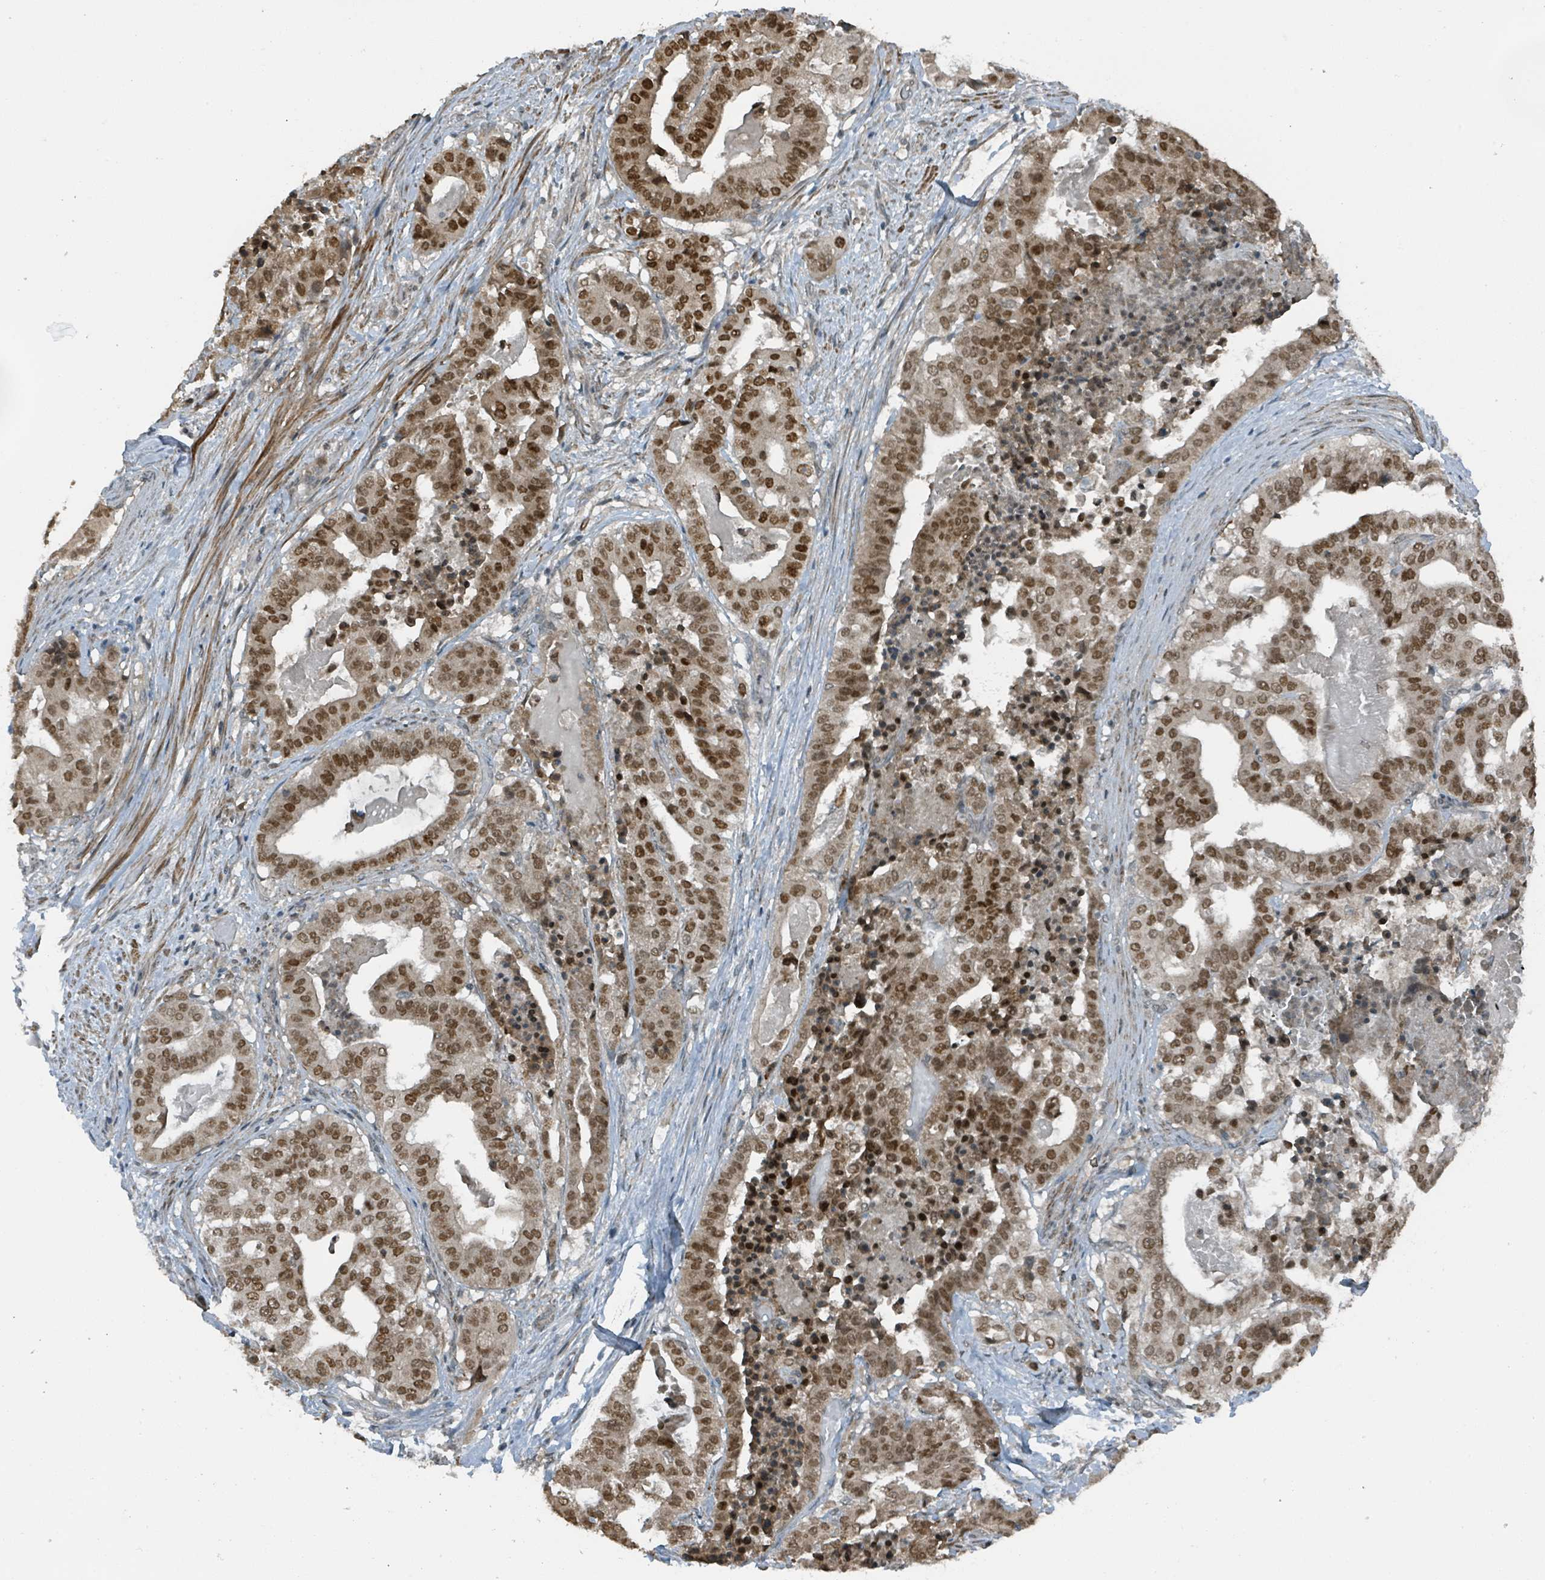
{"staining": {"intensity": "strong", "quantity": ">75%", "location": "nuclear"}, "tissue": "stomach cancer", "cell_type": "Tumor cells", "image_type": "cancer", "snomed": [{"axis": "morphology", "description": "Adenocarcinoma, NOS"}, {"axis": "topography", "description": "Stomach"}], "caption": "A brown stain labels strong nuclear staining of a protein in human adenocarcinoma (stomach) tumor cells.", "gene": "PHIP", "patient": {"sex": "male", "age": 48}}